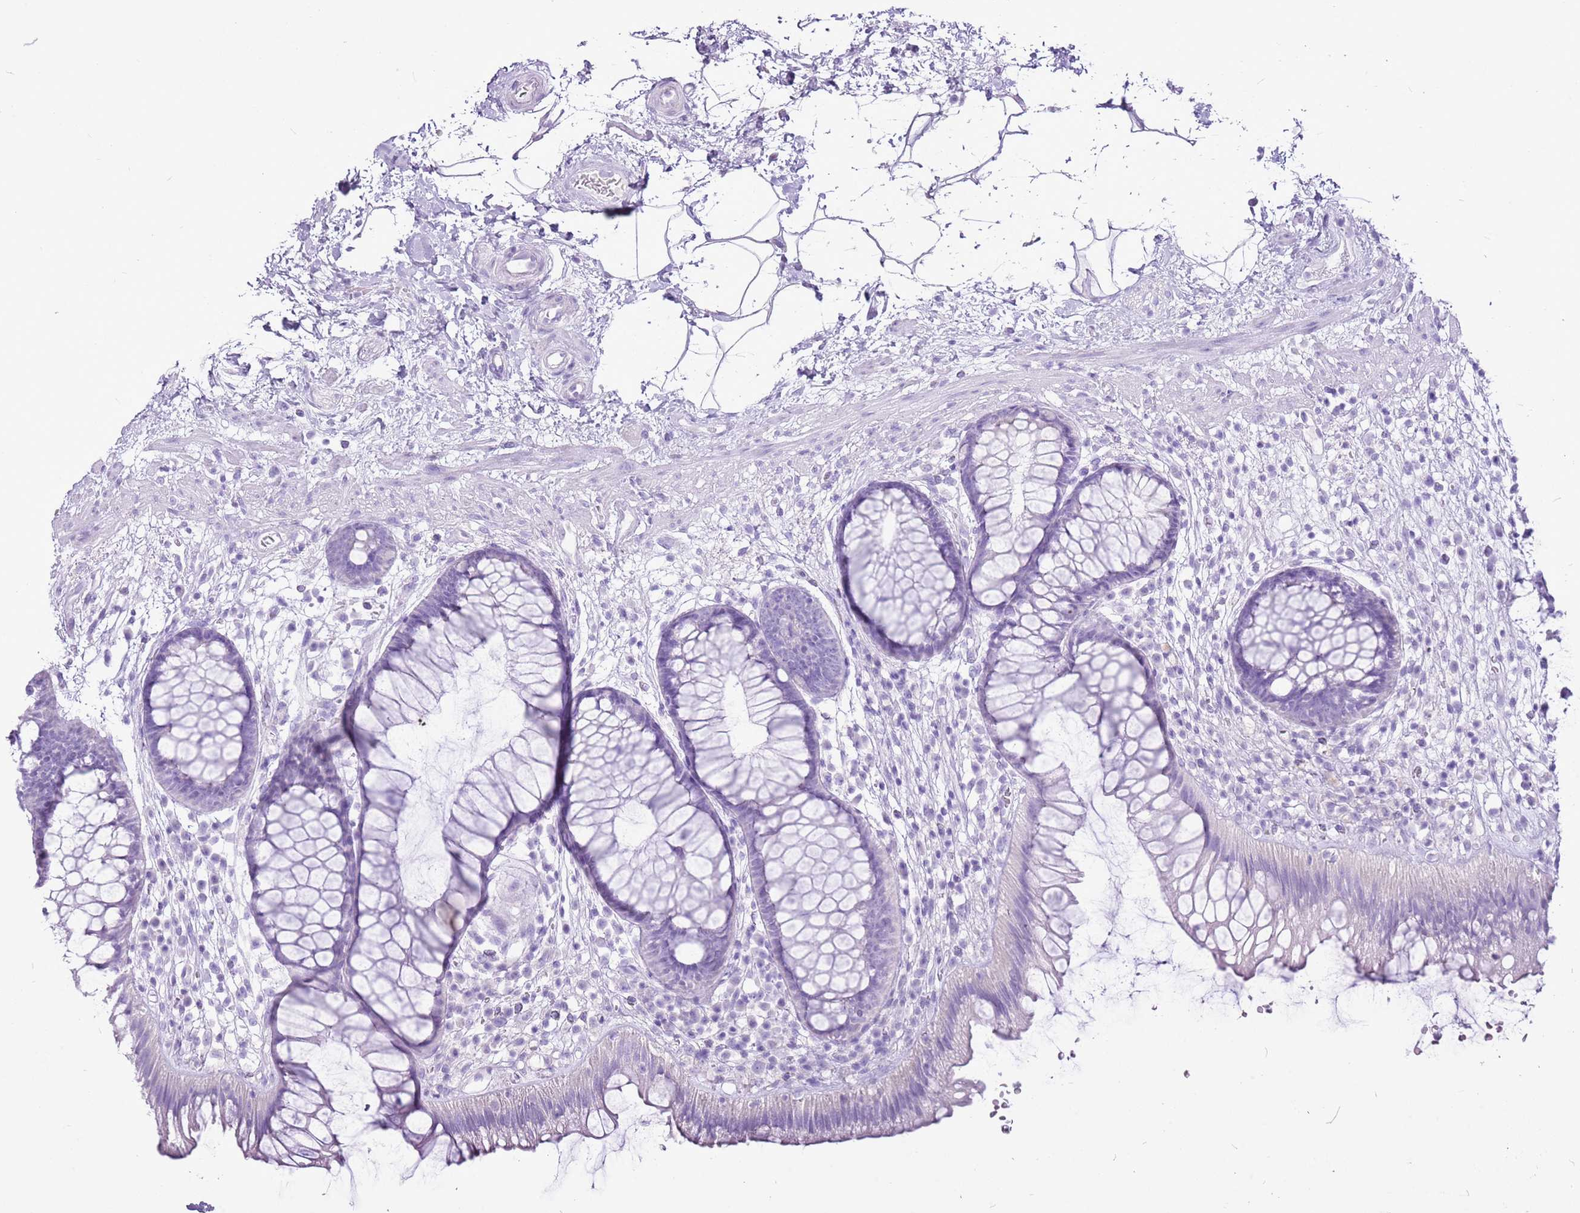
{"staining": {"intensity": "negative", "quantity": "none", "location": "none"}, "tissue": "rectum", "cell_type": "Glandular cells", "image_type": "normal", "snomed": [{"axis": "morphology", "description": "Normal tissue, NOS"}, {"axis": "topography", "description": "Rectum"}], "caption": "DAB immunohistochemical staining of normal human rectum exhibits no significant expression in glandular cells.", "gene": "CNFN", "patient": {"sex": "male", "age": 51}}